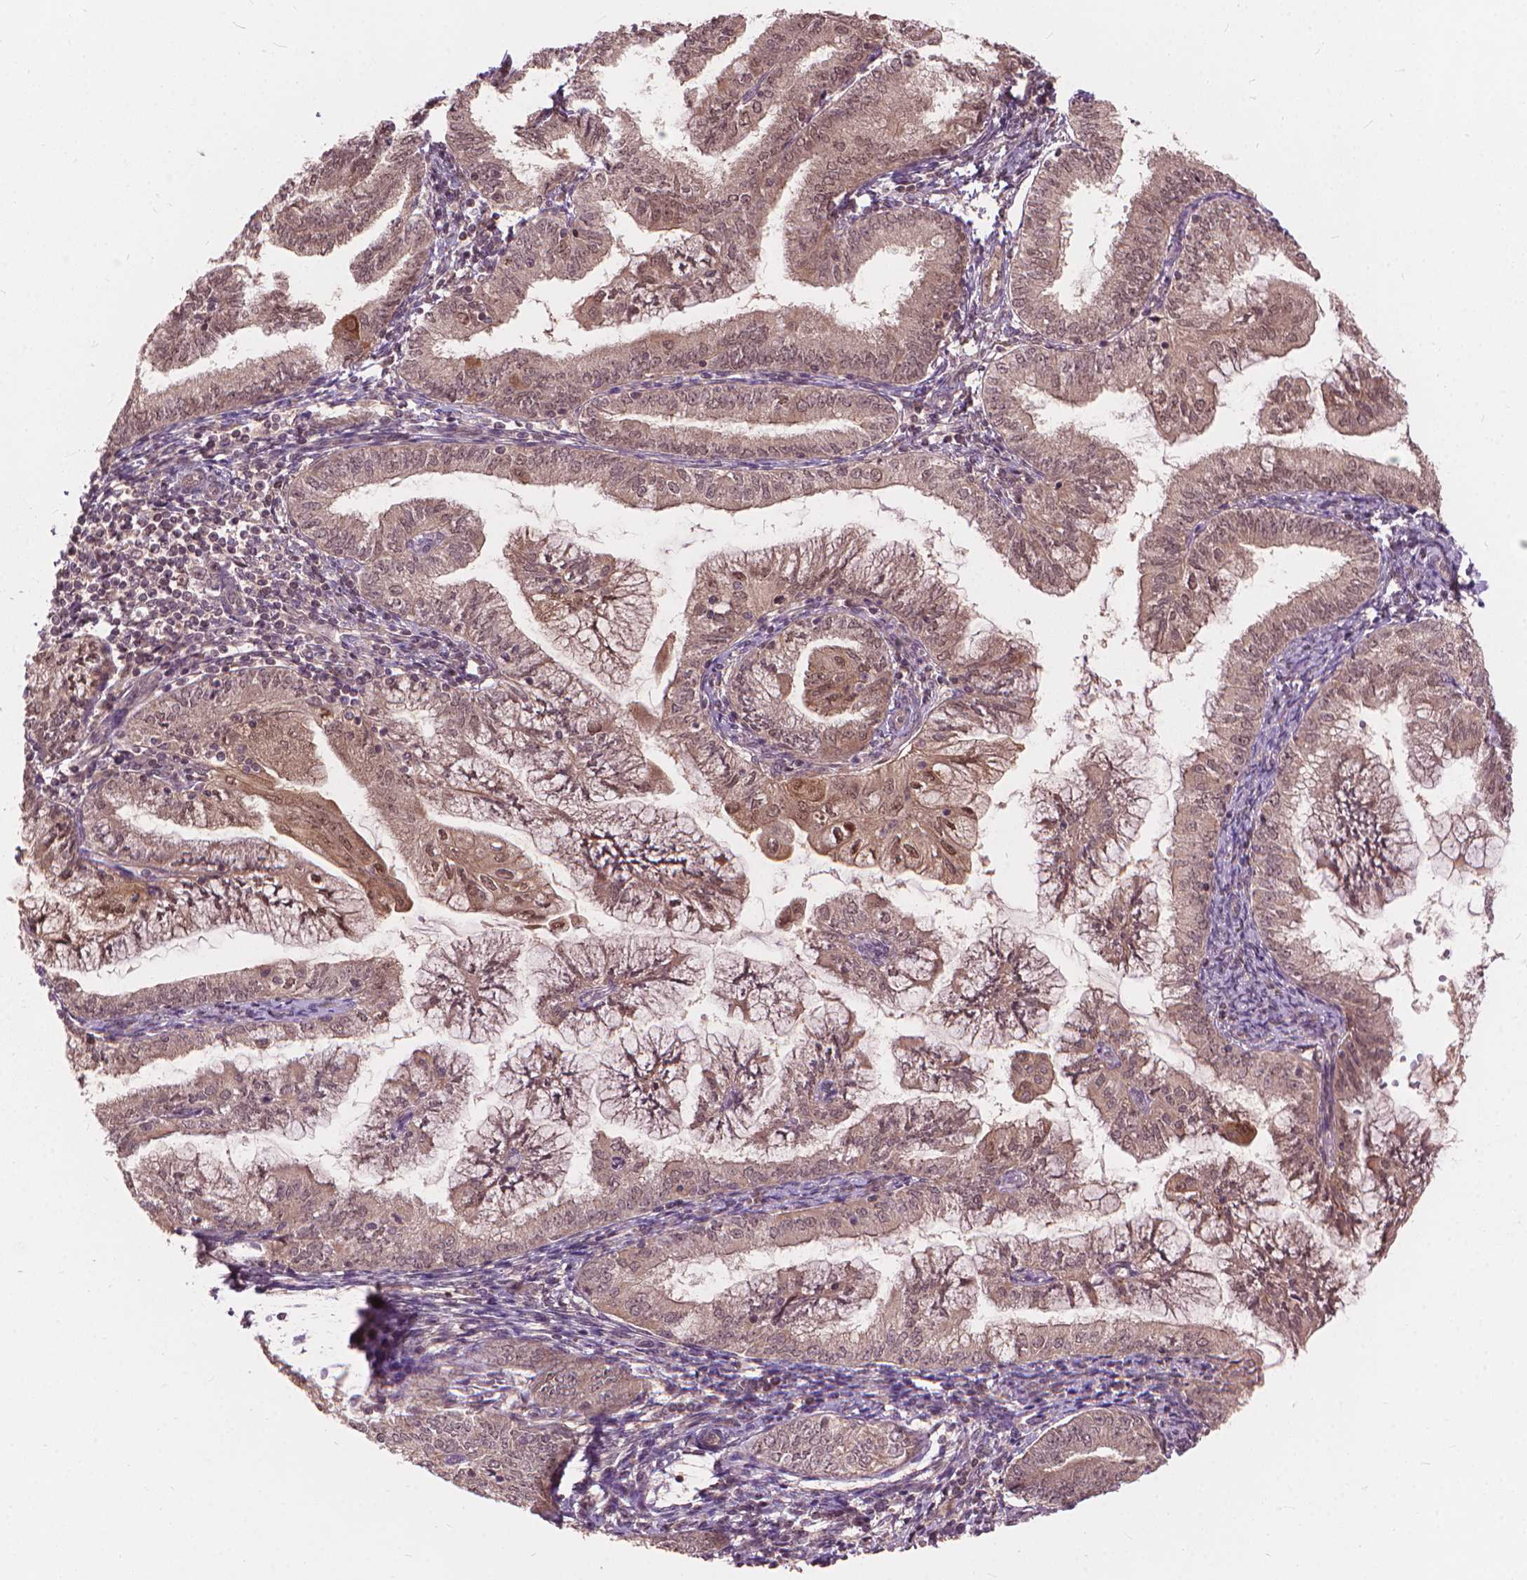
{"staining": {"intensity": "moderate", "quantity": "25%-75%", "location": "nuclear"}, "tissue": "endometrial cancer", "cell_type": "Tumor cells", "image_type": "cancer", "snomed": [{"axis": "morphology", "description": "Adenocarcinoma, NOS"}, {"axis": "topography", "description": "Endometrium"}], "caption": "An immunohistochemistry (IHC) photomicrograph of neoplastic tissue is shown. Protein staining in brown highlights moderate nuclear positivity in endometrial adenocarcinoma within tumor cells.", "gene": "SSU72", "patient": {"sex": "female", "age": 55}}